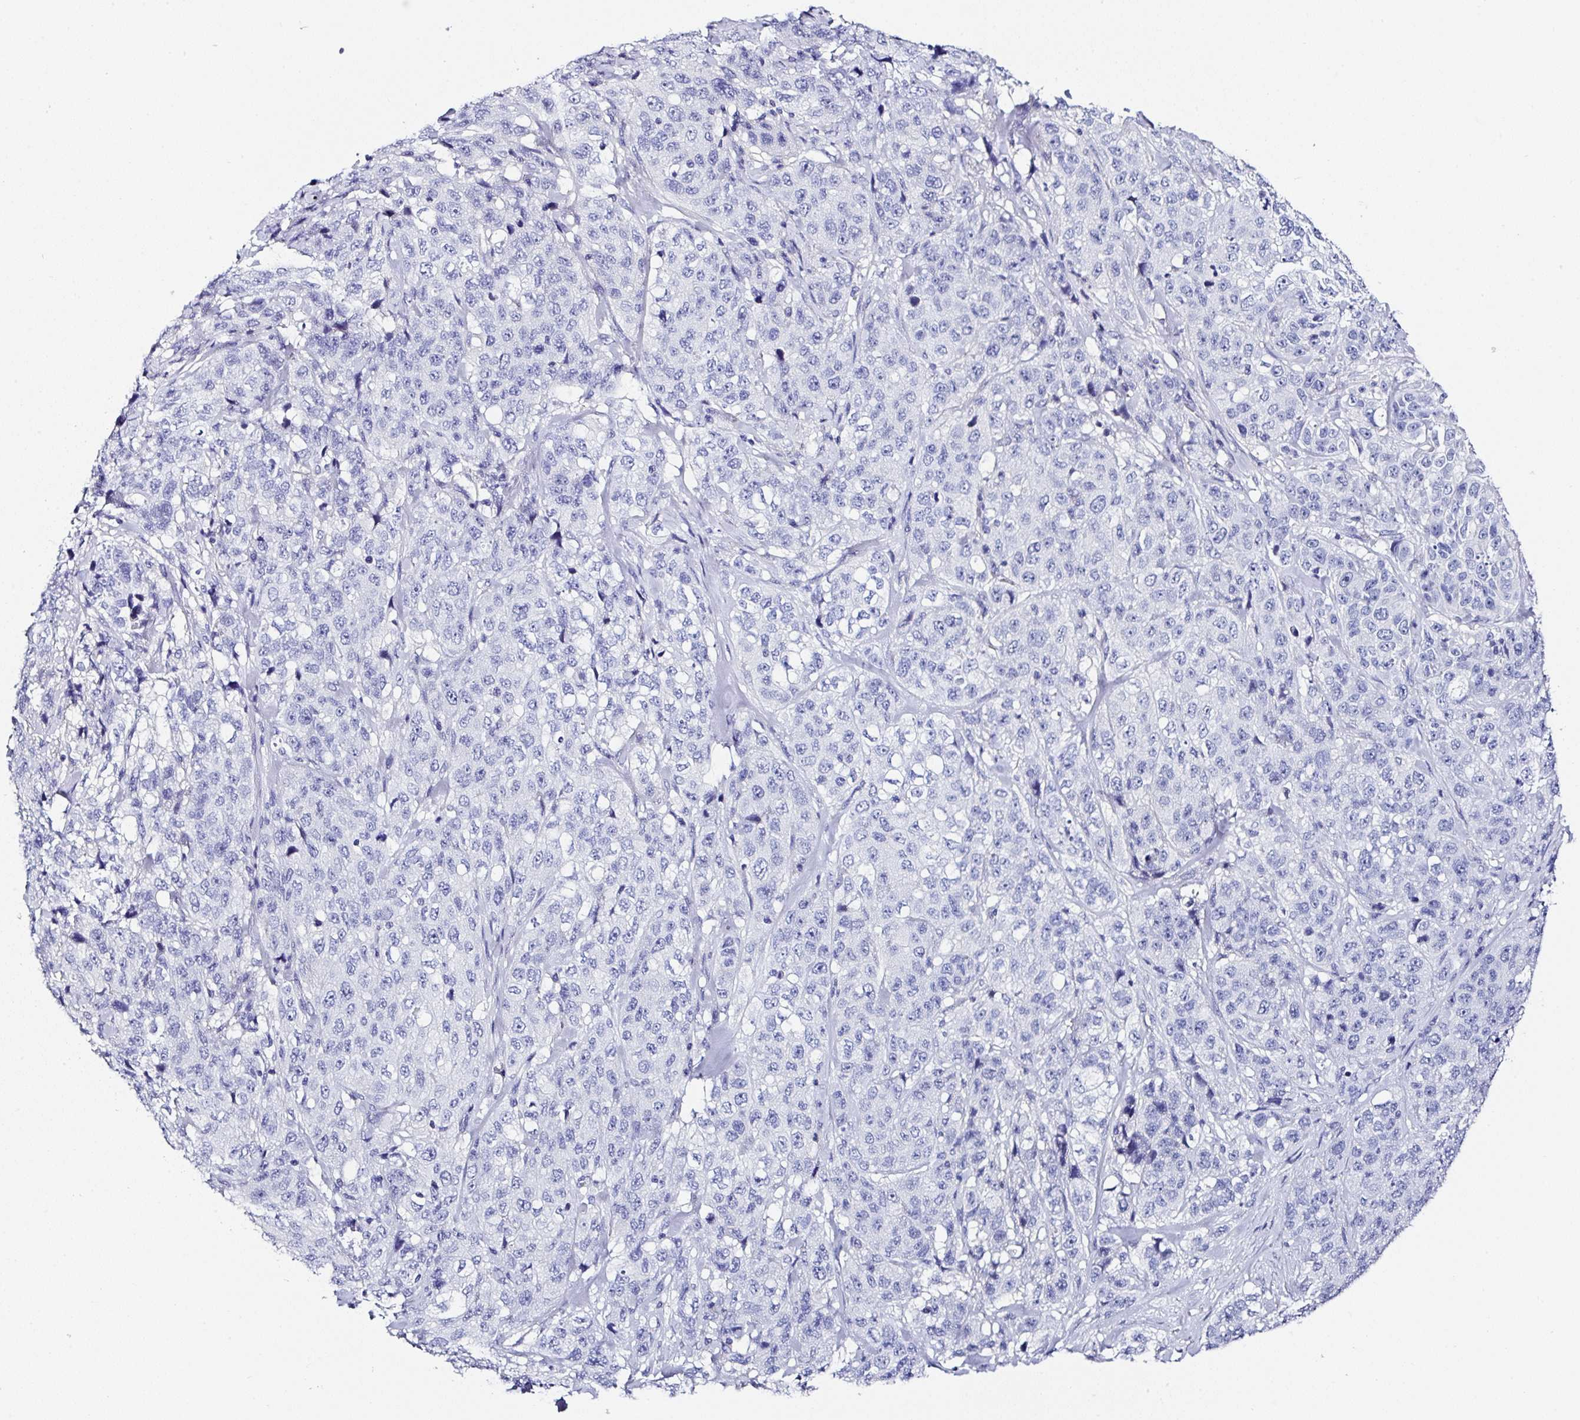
{"staining": {"intensity": "negative", "quantity": "none", "location": "none"}, "tissue": "stomach cancer", "cell_type": "Tumor cells", "image_type": "cancer", "snomed": [{"axis": "morphology", "description": "Adenocarcinoma, NOS"}, {"axis": "topography", "description": "Stomach"}], "caption": "This is a micrograph of immunohistochemistry staining of stomach cancer (adenocarcinoma), which shows no expression in tumor cells.", "gene": "UGT3A1", "patient": {"sex": "male", "age": 48}}